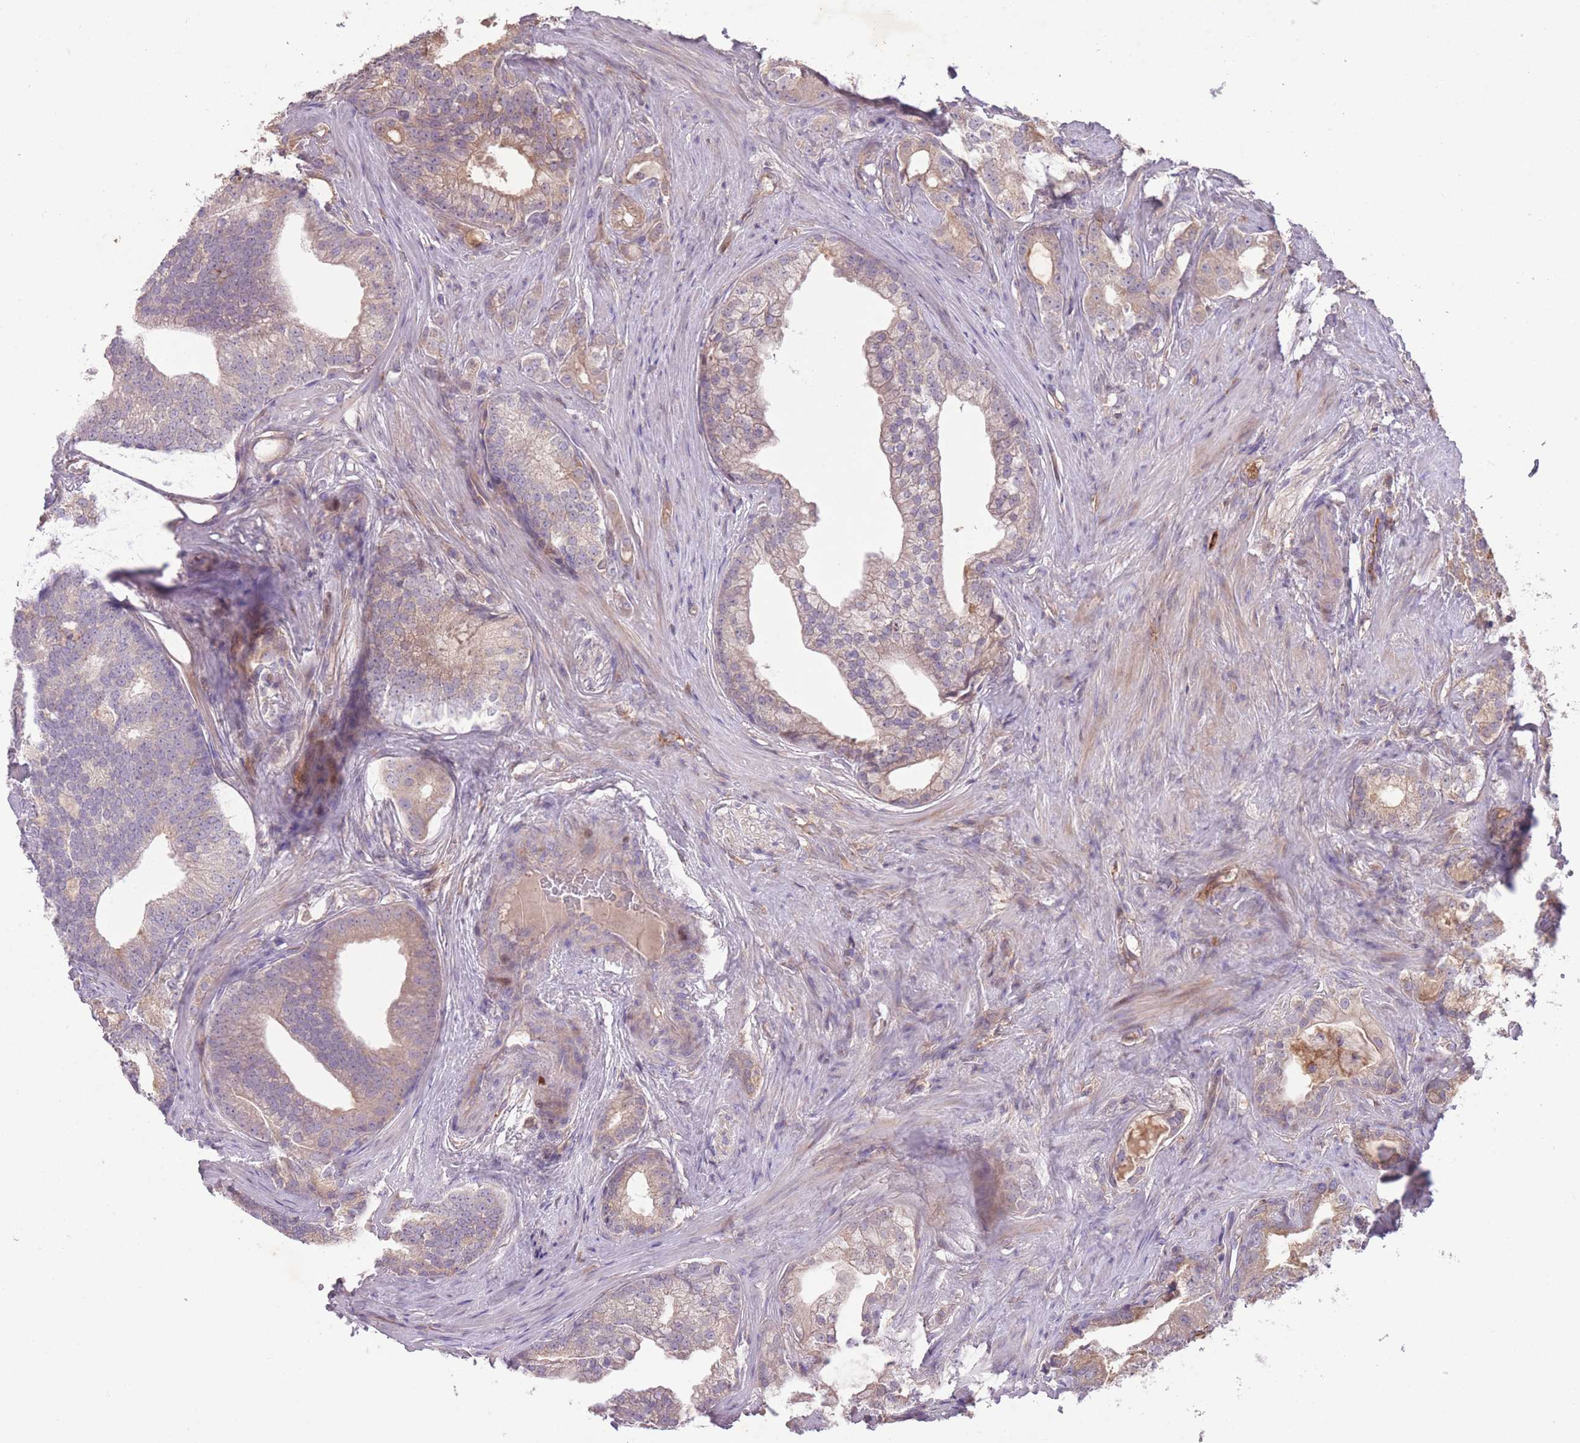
{"staining": {"intensity": "moderate", "quantity": "<25%", "location": "cytoplasmic/membranous"}, "tissue": "prostate cancer", "cell_type": "Tumor cells", "image_type": "cancer", "snomed": [{"axis": "morphology", "description": "Adenocarcinoma, Low grade"}, {"axis": "topography", "description": "Prostate"}], "caption": "High-power microscopy captured an immunohistochemistry histopathology image of prostate cancer (adenocarcinoma (low-grade)), revealing moderate cytoplasmic/membranous positivity in about <25% of tumor cells.", "gene": "OR2V2", "patient": {"sex": "male", "age": 71}}